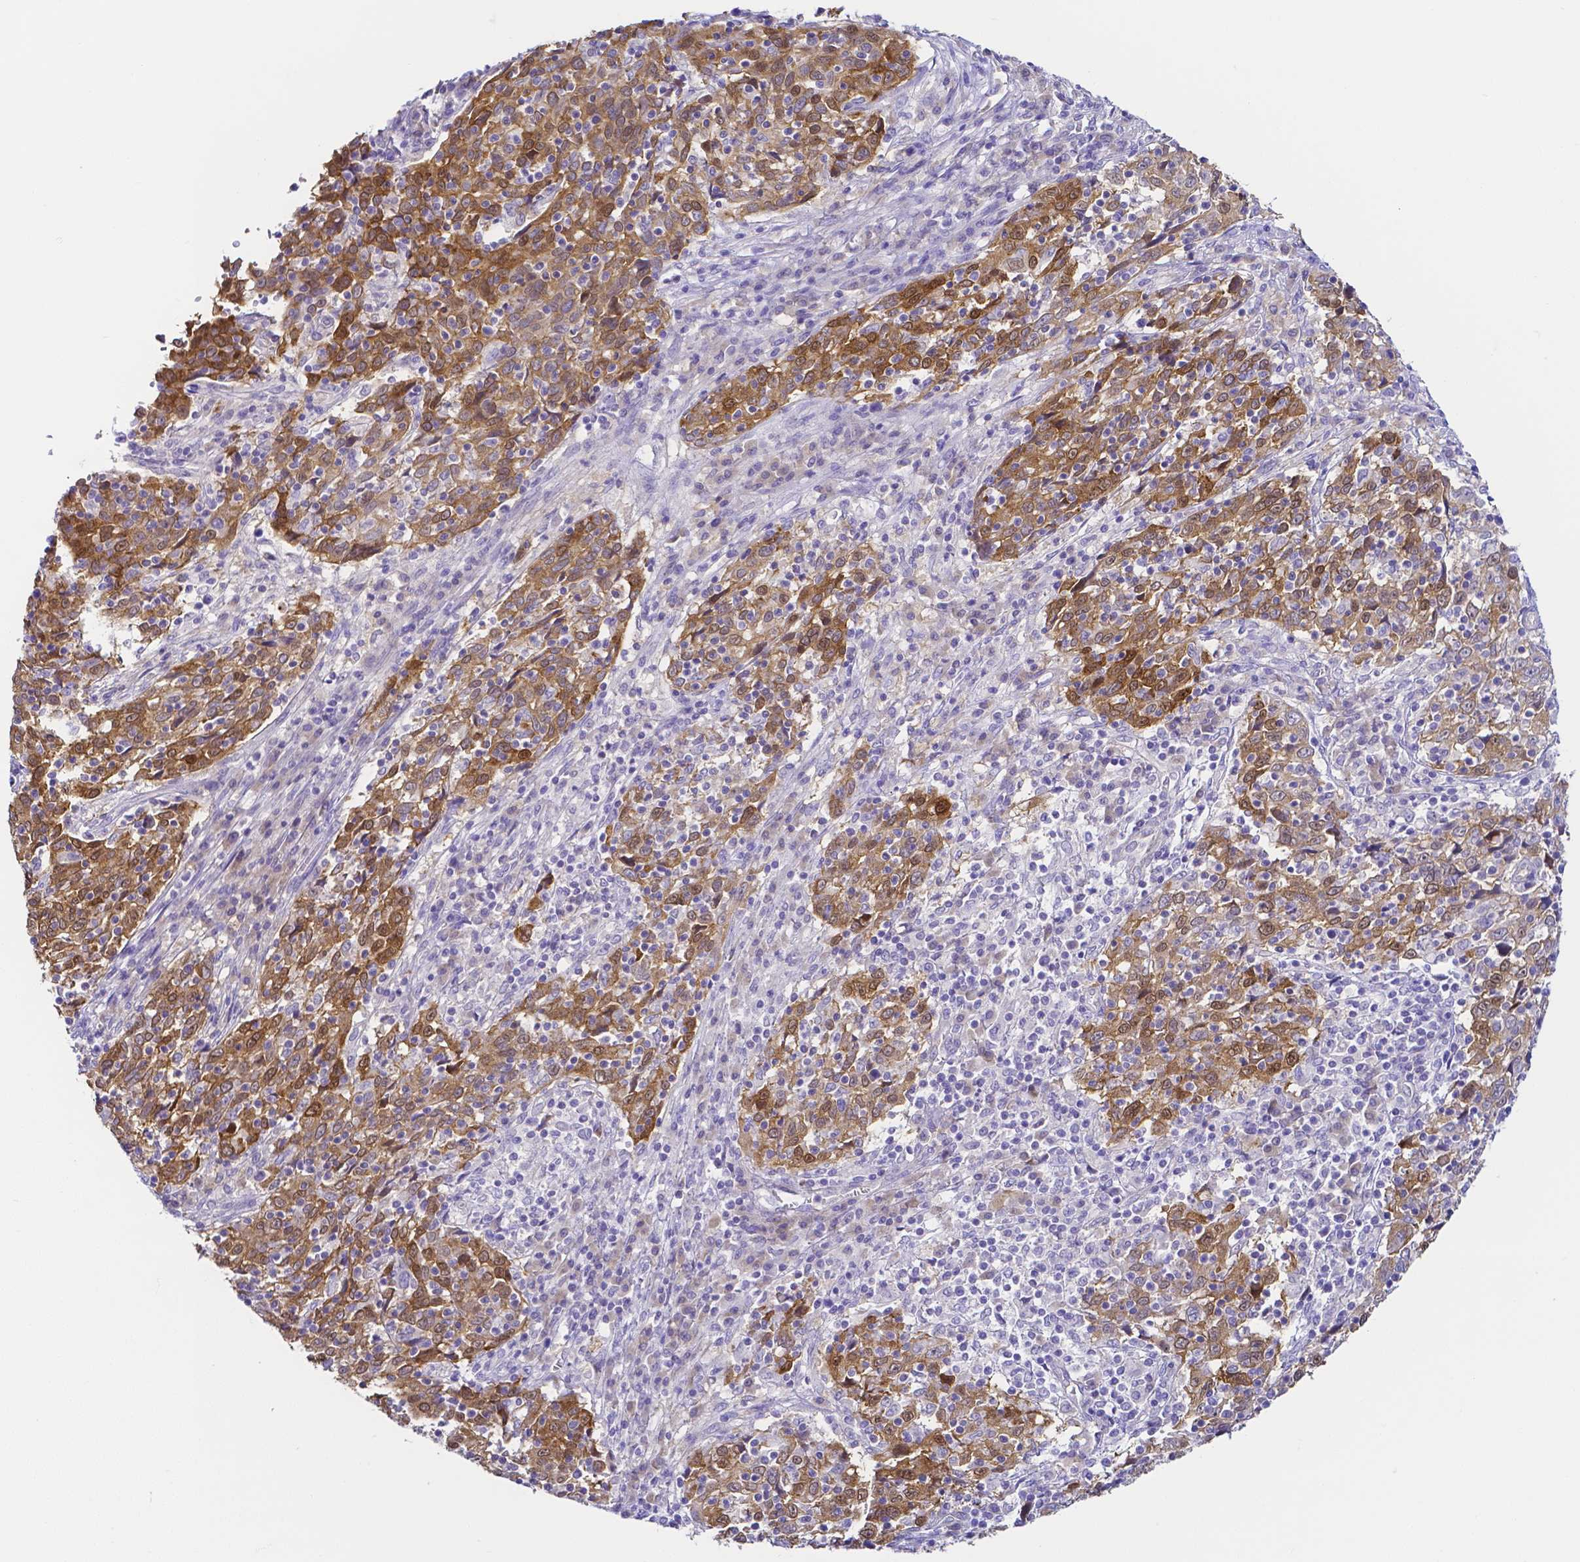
{"staining": {"intensity": "moderate", "quantity": ">75%", "location": "cytoplasmic/membranous"}, "tissue": "cervical cancer", "cell_type": "Tumor cells", "image_type": "cancer", "snomed": [{"axis": "morphology", "description": "Squamous cell carcinoma, NOS"}, {"axis": "topography", "description": "Cervix"}], "caption": "This is a histology image of IHC staining of cervical squamous cell carcinoma, which shows moderate positivity in the cytoplasmic/membranous of tumor cells.", "gene": "PKP3", "patient": {"sex": "female", "age": 46}}